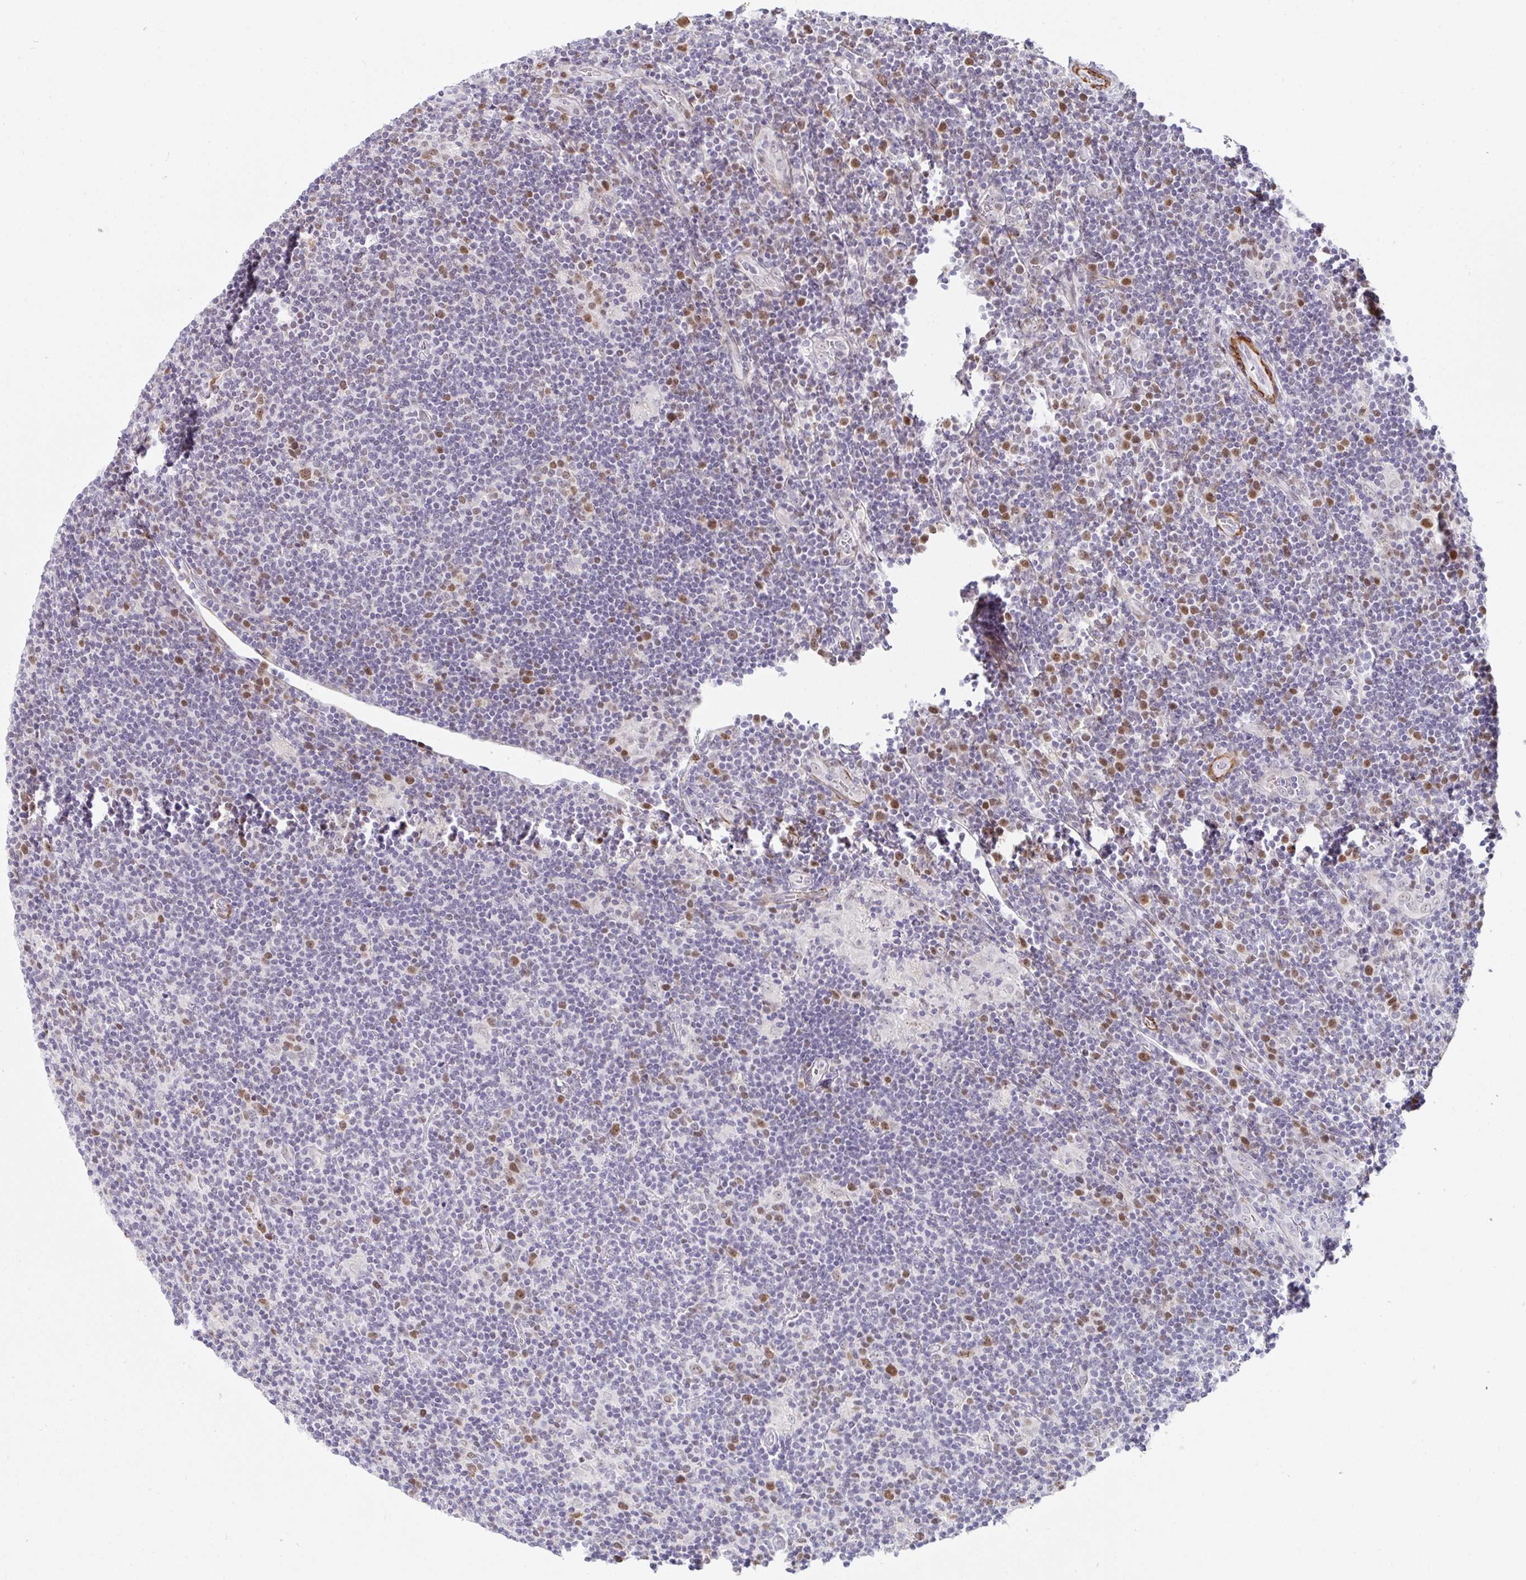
{"staining": {"intensity": "moderate", "quantity": ">75%", "location": "nuclear"}, "tissue": "lymphoma", "cell_type": "Tumor cells", "image_type": "cancer", "snomed": [{"axis": "morphology", "description": "Hodgkin's disease, NOS"}, {"axis": "topography", "description": "Lymph node"}], "caption": "Immunohistochemical staining of human Hodgkin's disease demonstrates medium levels of moderate nuclear expression in approximately >75% of tumor cells.", "gene": "GINS2", "patient": {"sex": "male", "age": 40}}